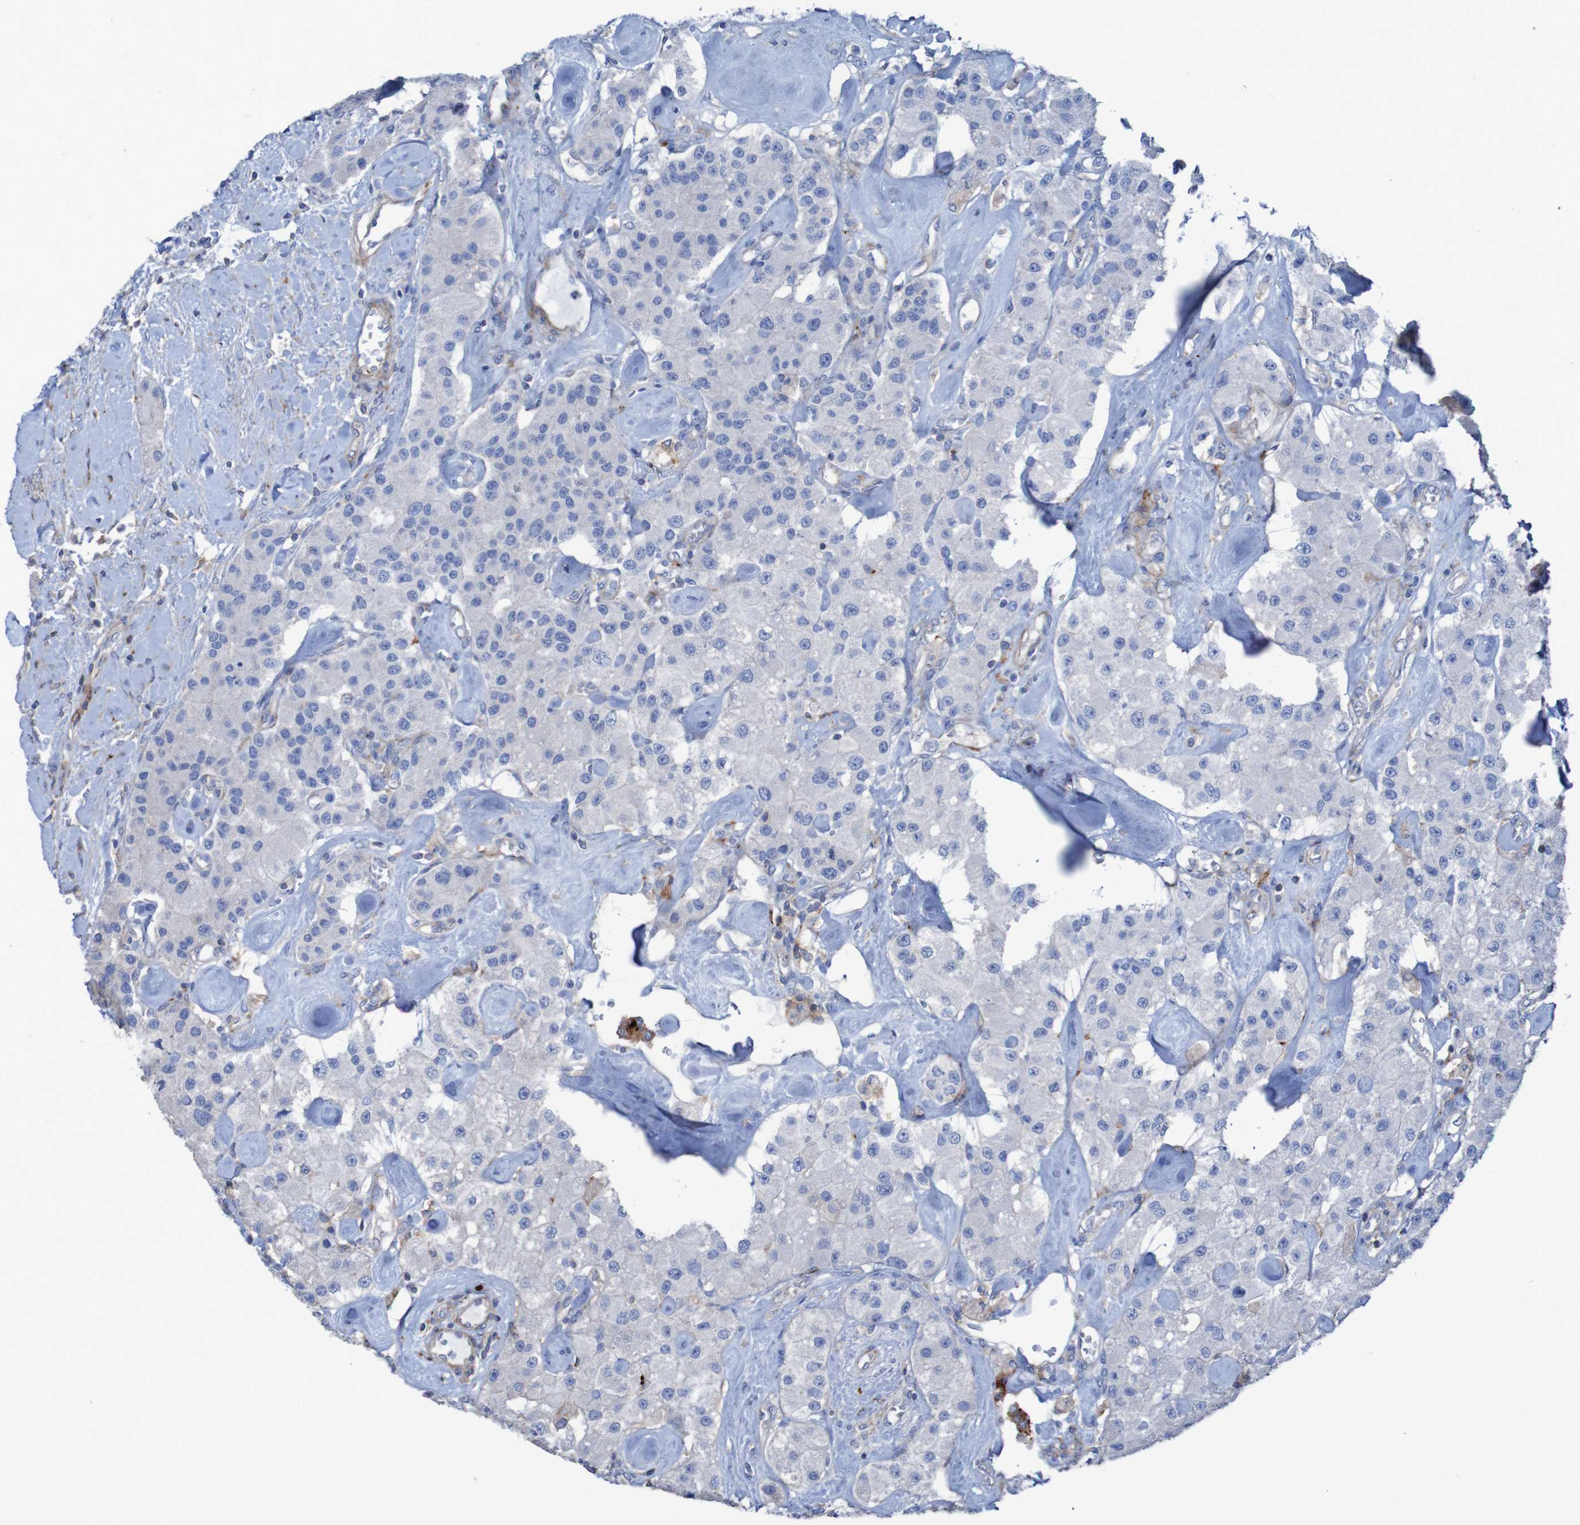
{"staining": {"intensity": "negative", "quantity": "none", "location": "none"}, "tissue": "carcinoid", "cell_type": "Tumor cells", "image_type": "cancer", "snomed": [{"axis": "morphology", "description": "Carcinoid, malignant, NOS"}, {"axis": "topography", "description": "Pancreas"}], "caption": "Carcinoid was stained to show a protein in brown. There is no significant positivity in tumor cells.", "gene": "RNF182", "patient": {"sex": "male", "age": 41}}